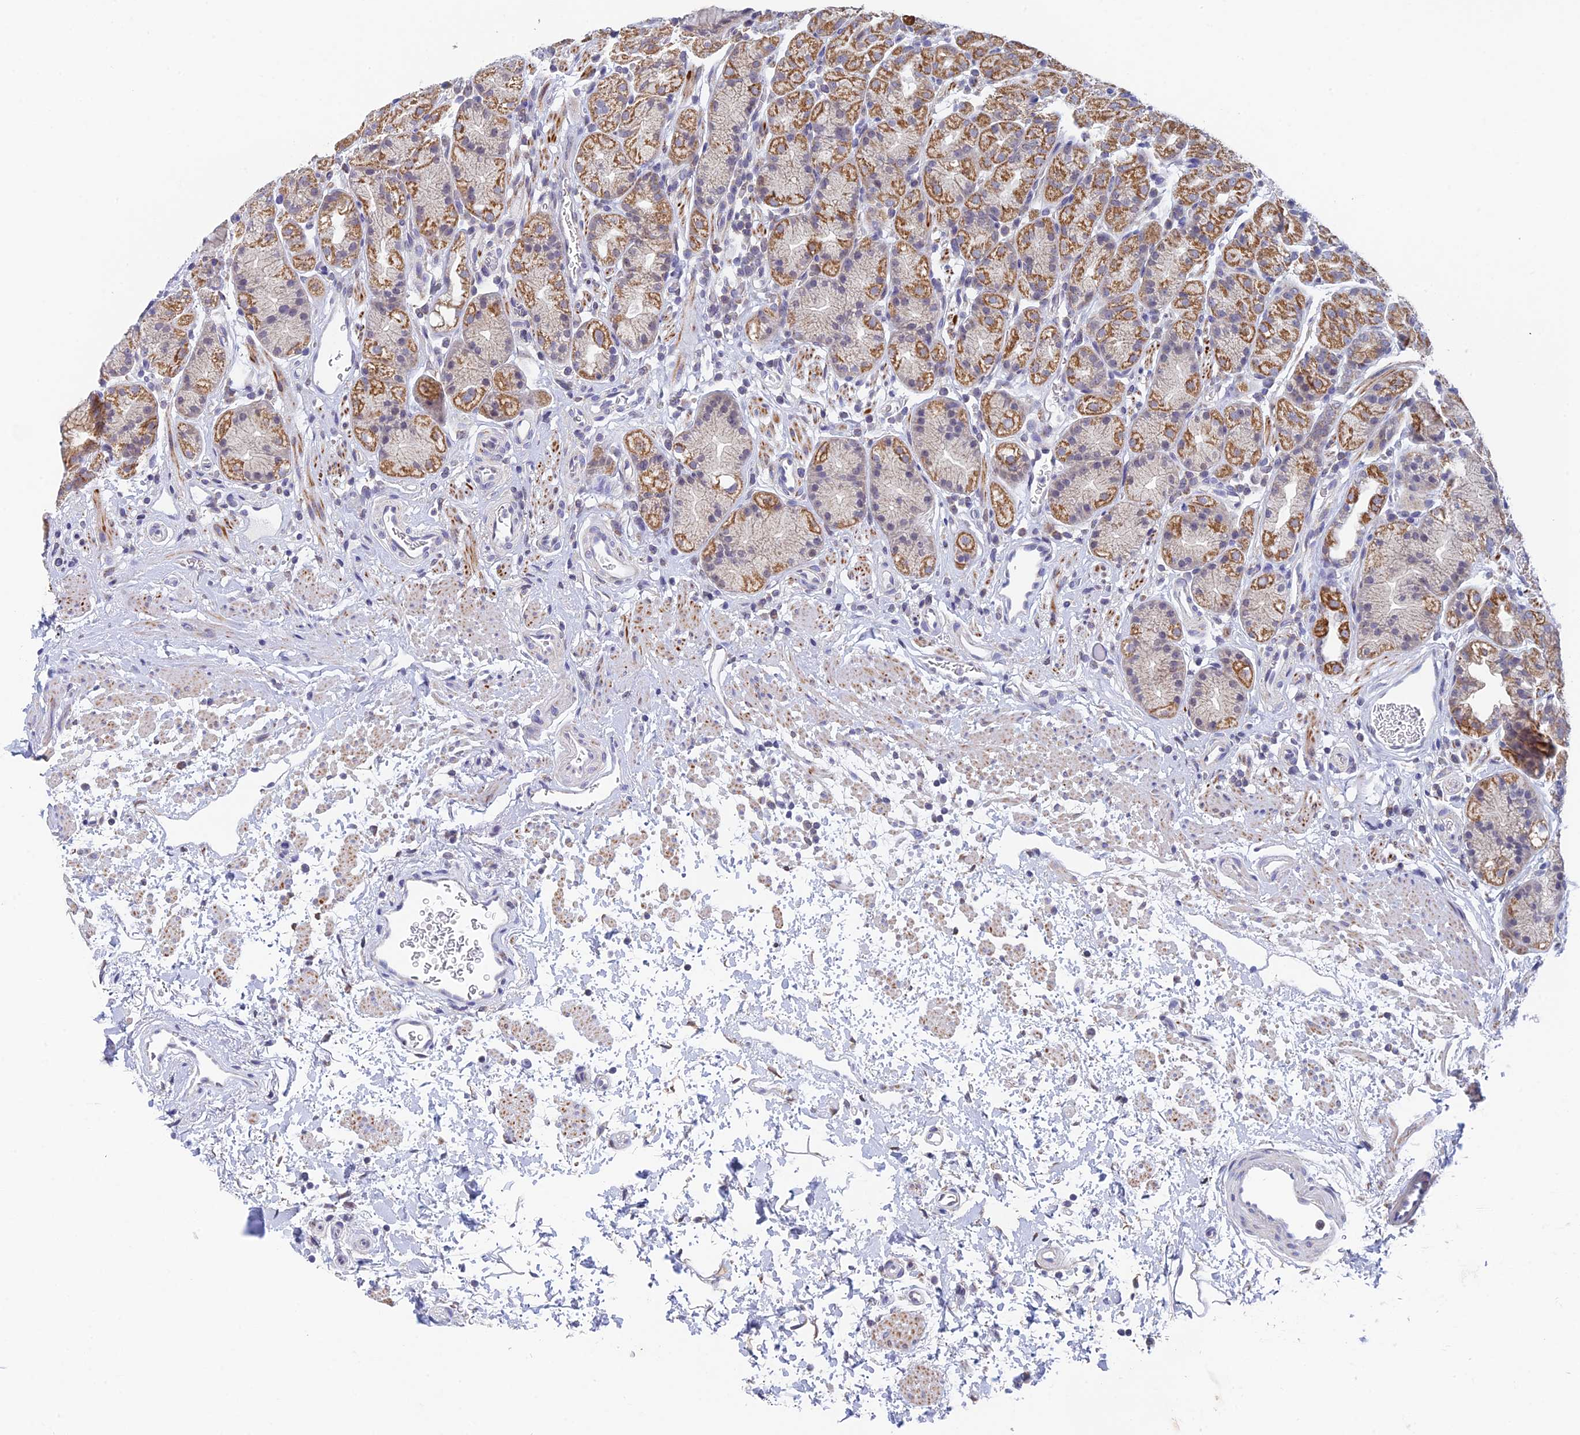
{"staining": {"intensity": "moderate", "quantity": ">75%", "location": "cytoplasmic/membranous"}, "tissue": "stomach", "cell_type": "Glandular cells", "image_type": "normal", "snomed": [{"axis": "morphology", "description": "Normal tissue, NOS"}, {"axis": "topography", "description": "Stomach"}], "caption": "Stomach stained for a protein exhibits moderate cytoplasmic/membranous positivity in glandular cells. (DAB (3,3'-diaminobenzidine) IHC, brown staining for protein, blue staining for nuclei).", "gene": "REXO5", "patient": {"sex": "male", "age": 63}}